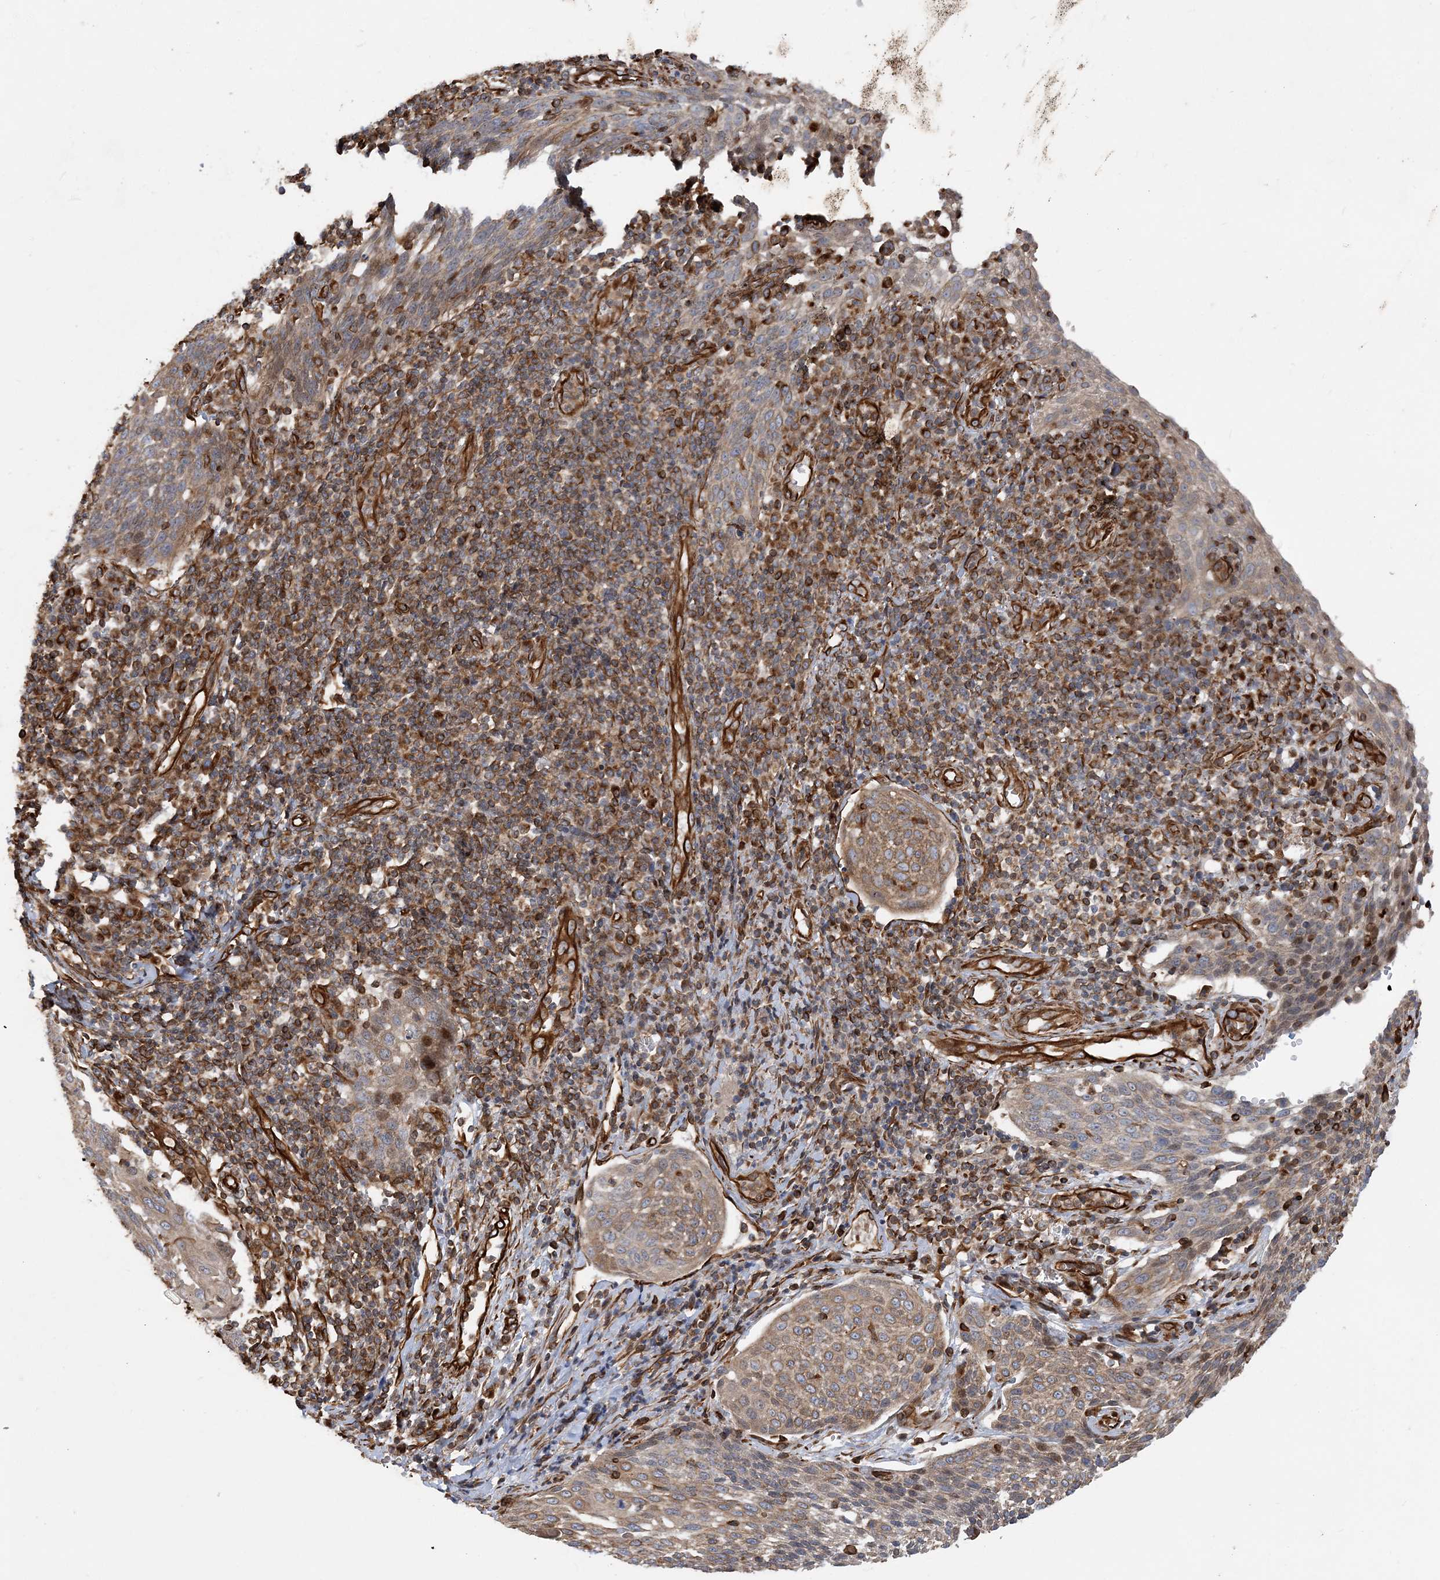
{"staining": {"intensity": "moderate", "quantity": ">75%", "location": "cytoplasmic/membranous"}, "tissue": "cervical cancer", "cell_type": "Tumor cells", "image_type": "cancer", "snomed": [{"axis": "morphology", "description": "Squamous cell carcinoma, NOS"}, {"axis": "topography", "description": "Cervix"}], "caption": "The photomicrograph demonstrates immunohistochemical staining of cervical cancer. There is moderate cytoplasmic/membranous staining is present in about >75% of tumor cells.", "gene": "FAM114A2", "patient": {"sex": "female", "age": 34}}